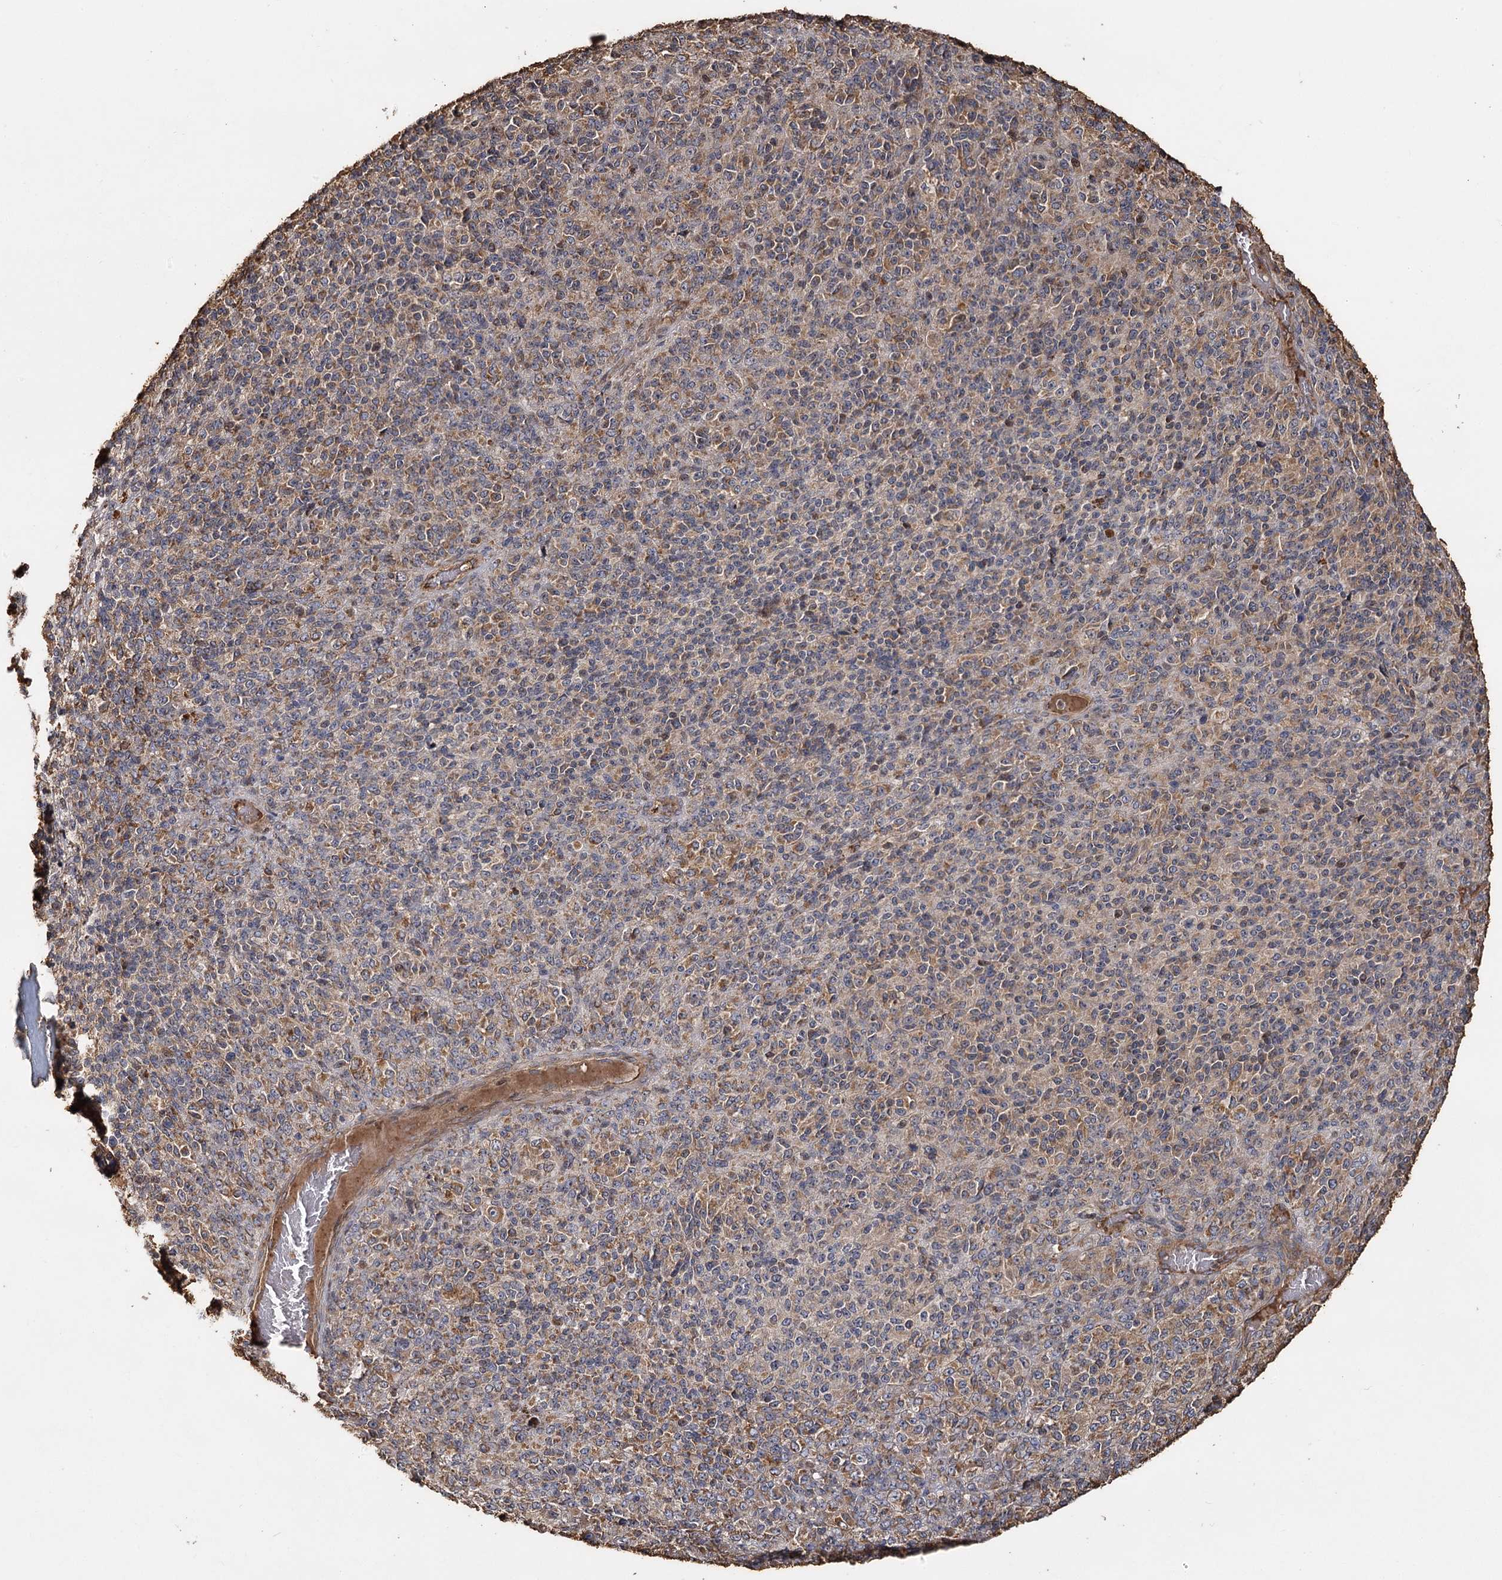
{"staining": {"intensity": "moderate", "quantity": "25%-75%", "location": "cytoplasmic/membranous"}, "tissue": "melanoma", "cell_type": "Tumor cells", "image_type": "cancer", "snomed": [{"axis": "morphology", "description": "Malignant melanoma, Metastatic site"}, {"axis": "topography", "description": "Brain"}], "caption": "Moderate cytoplasmic/membranous positivity is identified in about 25%-75% of tumor cells in malignant melanoma (metastatic site).", "gene": "PIK3C2A", "patient": {"sex": "female", "age": 56}}